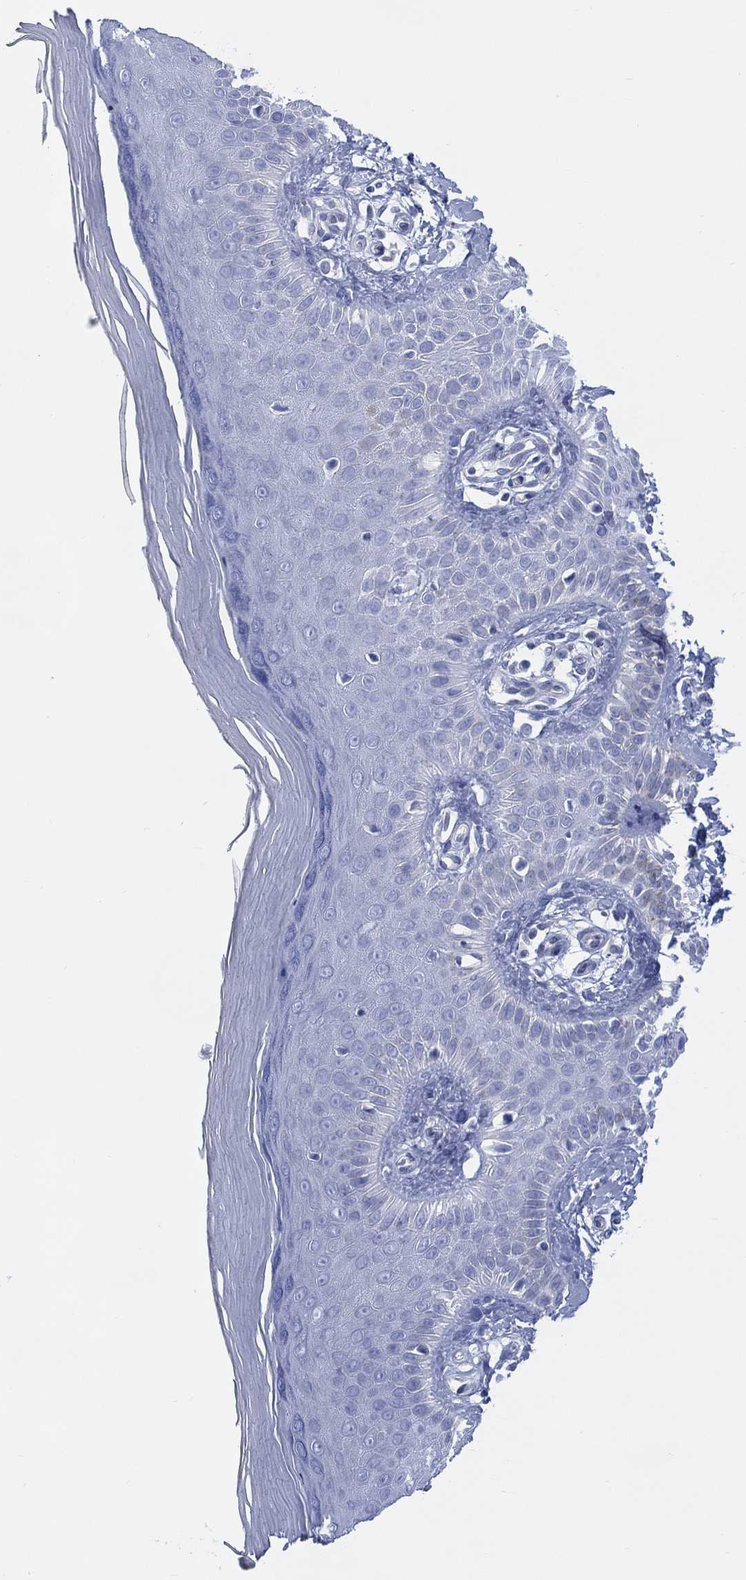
{"staining": {"intensity": "negative", "quantity": "none", "location": "none"}, "tissue": "skin", "cell_type": "Fibroblasts", "image_type": "normal", "snomed": [{"axis": "morphology", "description": "Normal tissue, NOS"}, {"axis": "morphology", "description": "Inflammation, NOS"}, {"axis": "morphology", "description": "Fibrosis, NOS"}, {"axis": "topography", "description": "Skin"}], "caption": "Immunohistochemistry (IHC) micrograph of benign human skin stained for a protein (brown), which demonstrates no positivity in fibroblasts. (Stains: DAB (3,3'-diaminobenzidine) immunohistochemistry (IHC) with hematoxylin counter stain, Microscopy: brightfield microscopy at high magnification).", "gene": "DDI1", "patient": {"sex": "male", "age": 71}}